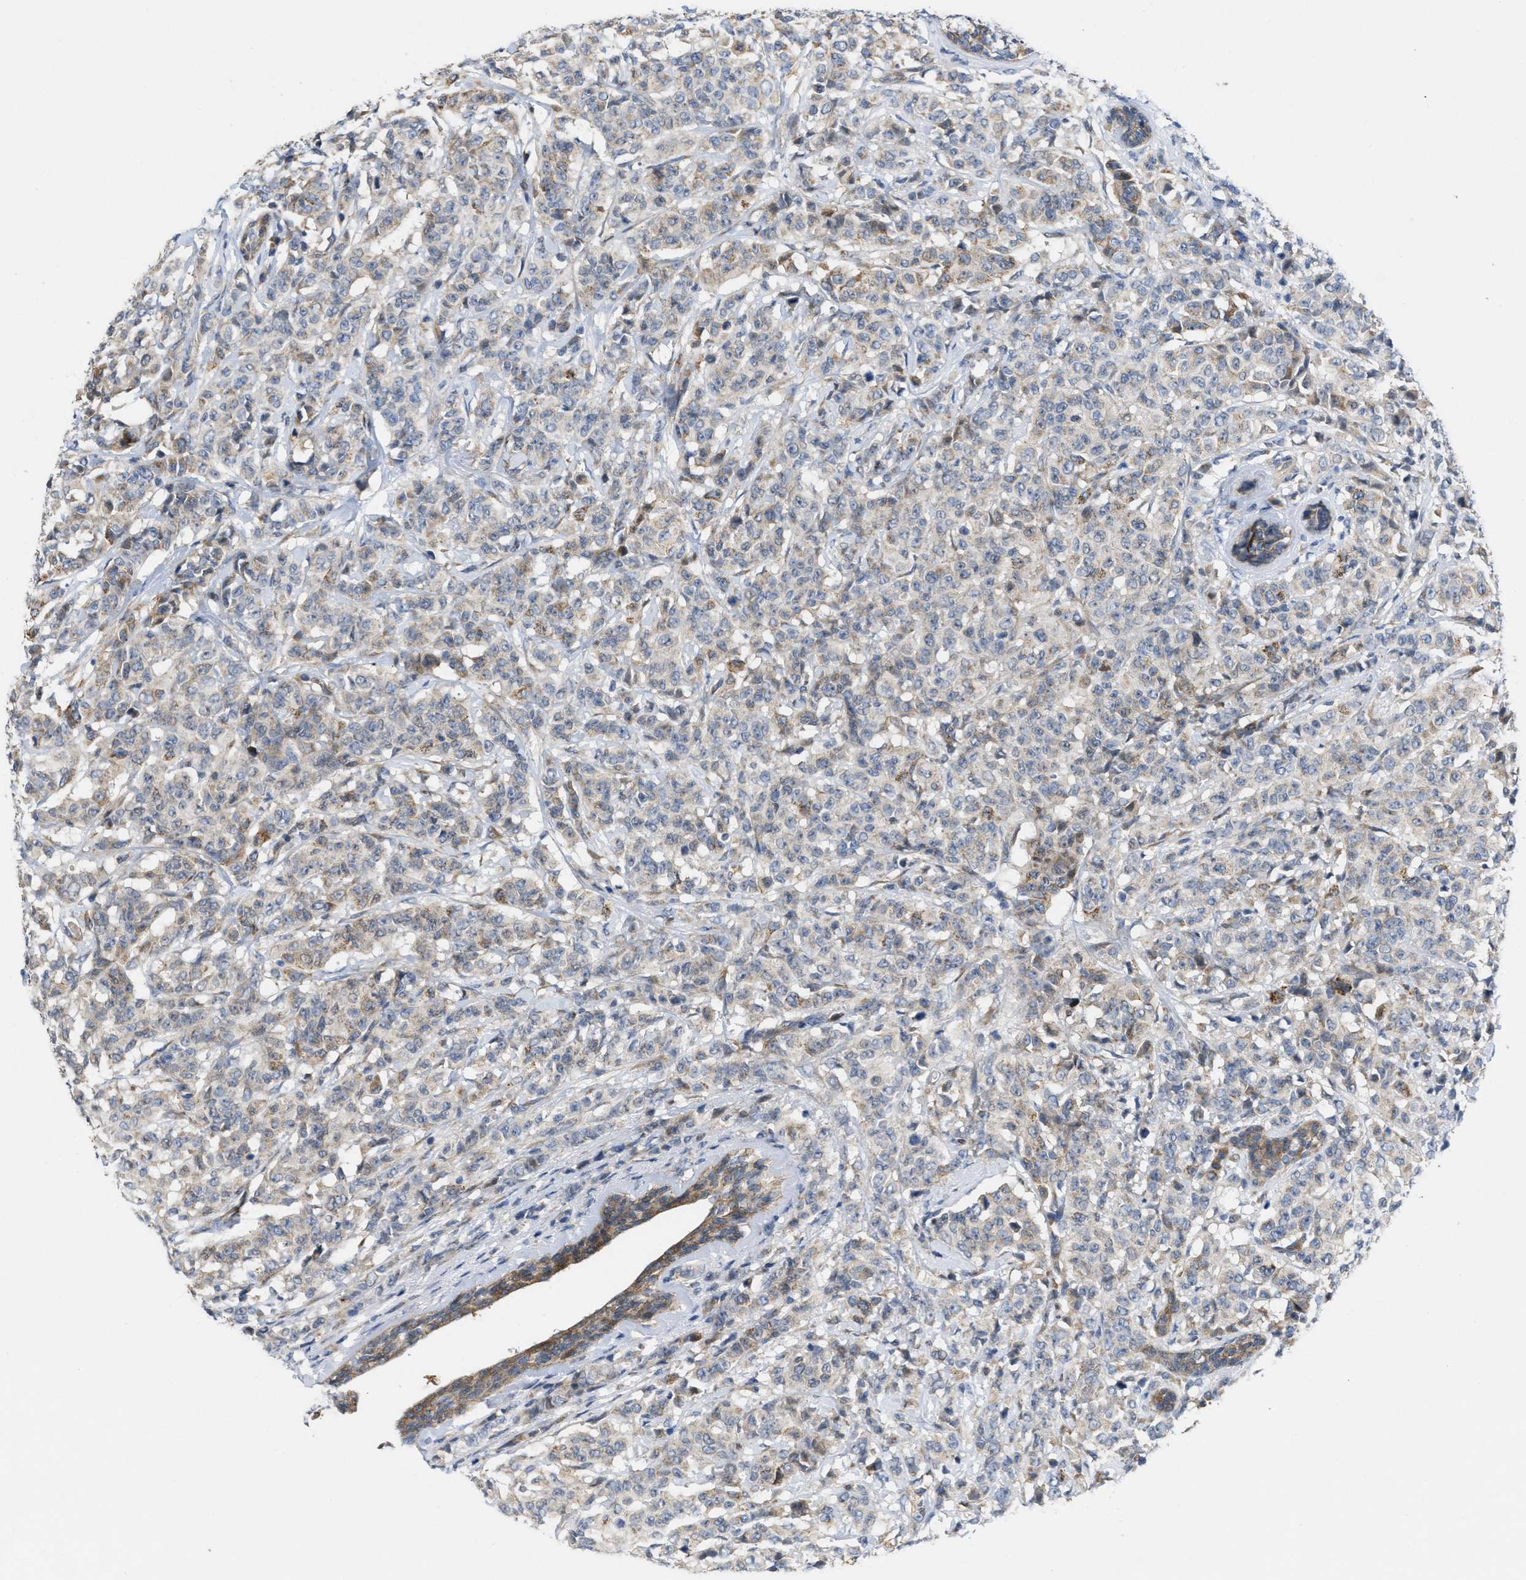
{"staining": {"intensity": "weak", "quantity": "25%-75%", "location": "cytoplasmic/membranous"}, "tissue": "breast cancer", "cell_type": "Tumor cells", "image_type": "cancer", "snomed": [{"axis": "morphology", "description": "Normal tissue, NOS"}, {"axis": "morphology", "description": "Duct carcinoma"}, {"axis": "topography", "description": "Breast"}], "caption": "Breast cancer was stained to show a protein in brown. There is low levels of weak cytoplasmic/membranous positivity in about 25%-75% of tumor cells. Nuclei are stained in blue.", "gene": "CDPF1", "patient": {"sex": "female", "age": 40}}